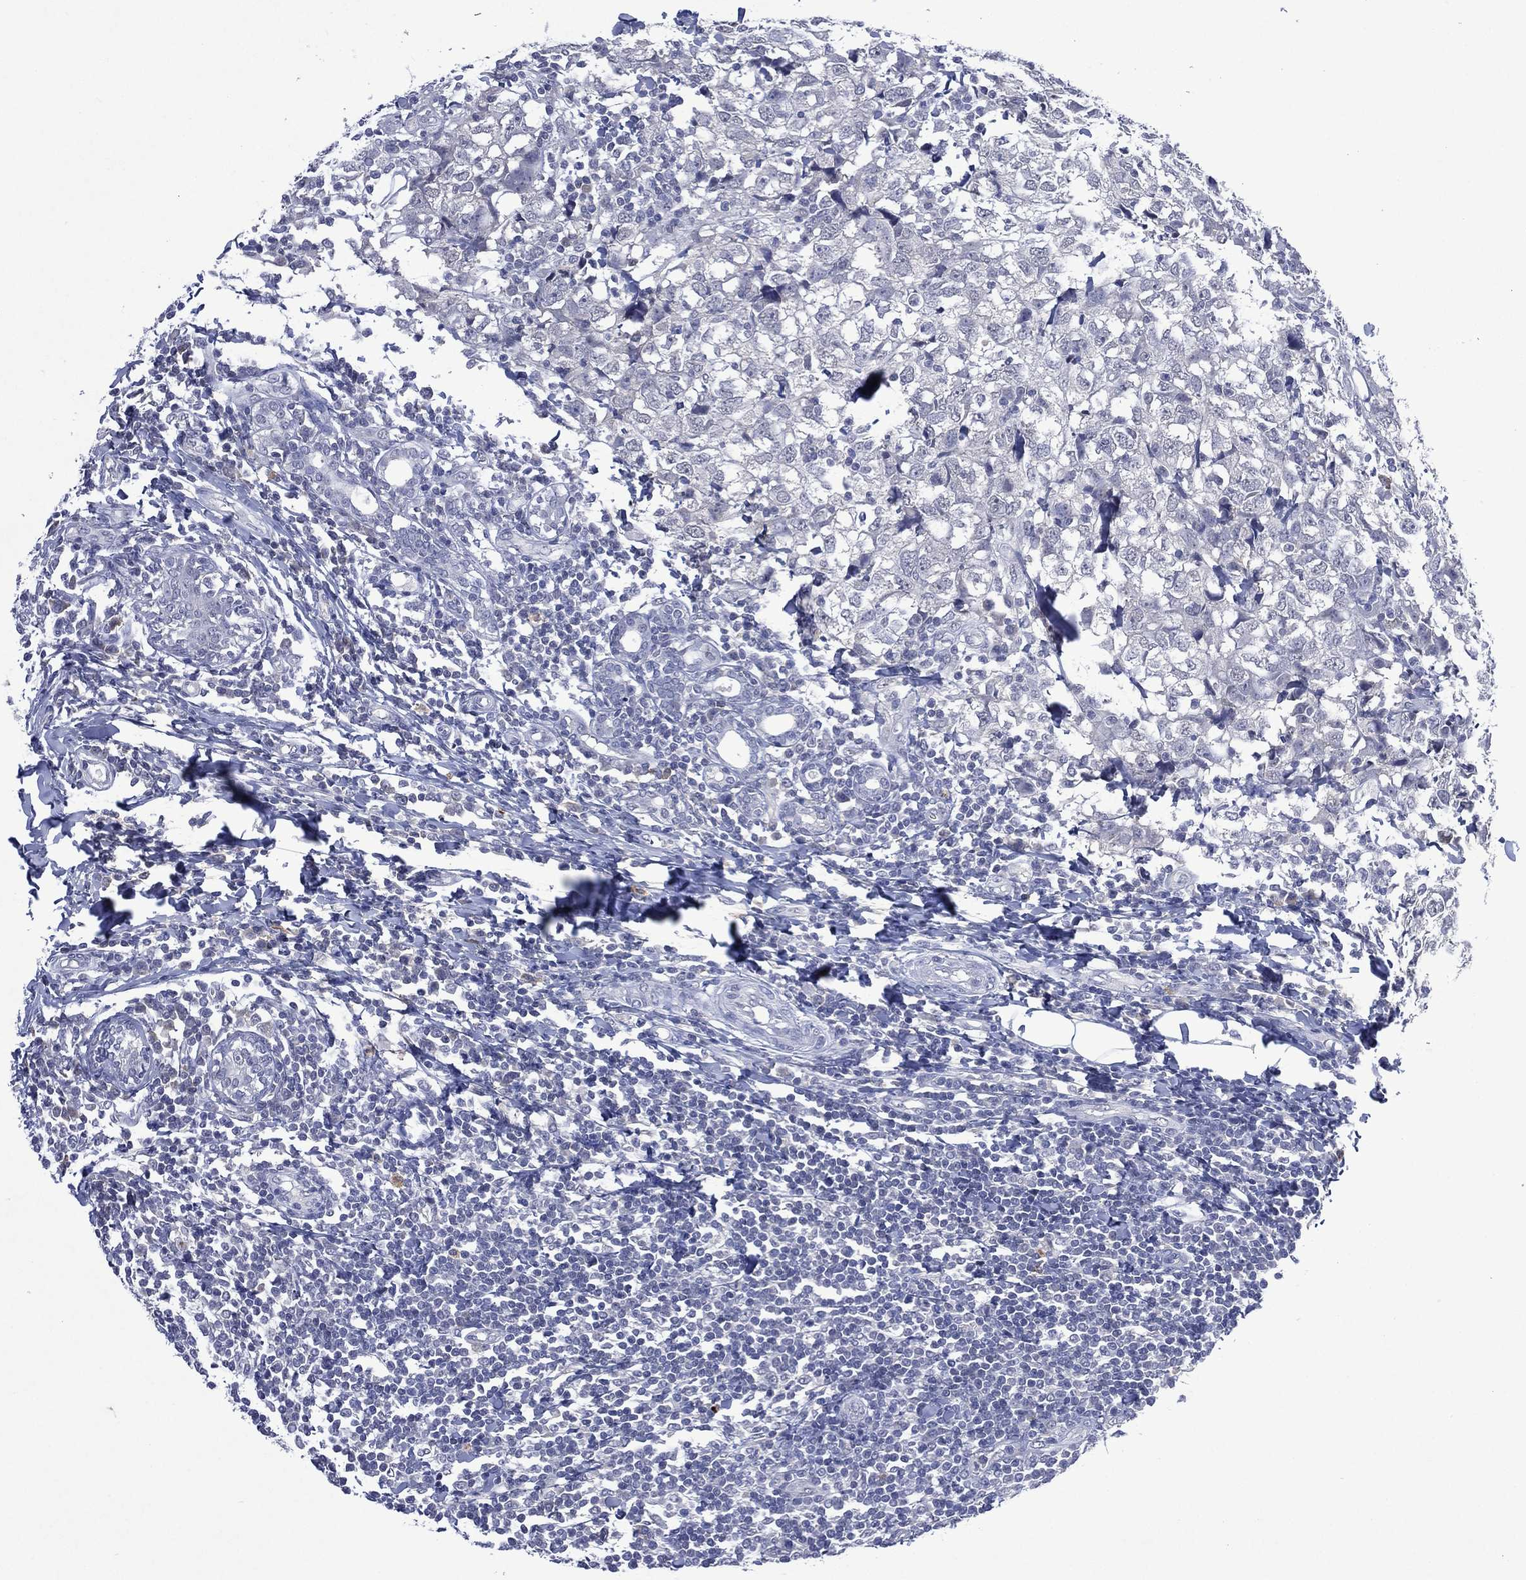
{"staining": {"intensity": "negative", "quantity": "none", "location": "none"}, "tissue": "breast cancer", "cell_type": "Tumor cells", "image_type": "cancer", "snomed": [{"axis": "morphology", "description": "Duct carcinoma"}, {"axis": "topography", "description": "Breast"}], "caption": "Tumor cells are negative for protein expression in human infiltrating ductal carcinoma (breast). Brightfield microscopy of IHC stained with DAB (brown) and hematoxylin (blue), captured at high magnification.", "gene": "ASB10", "patient": {"sex": "female", "age": 30}}